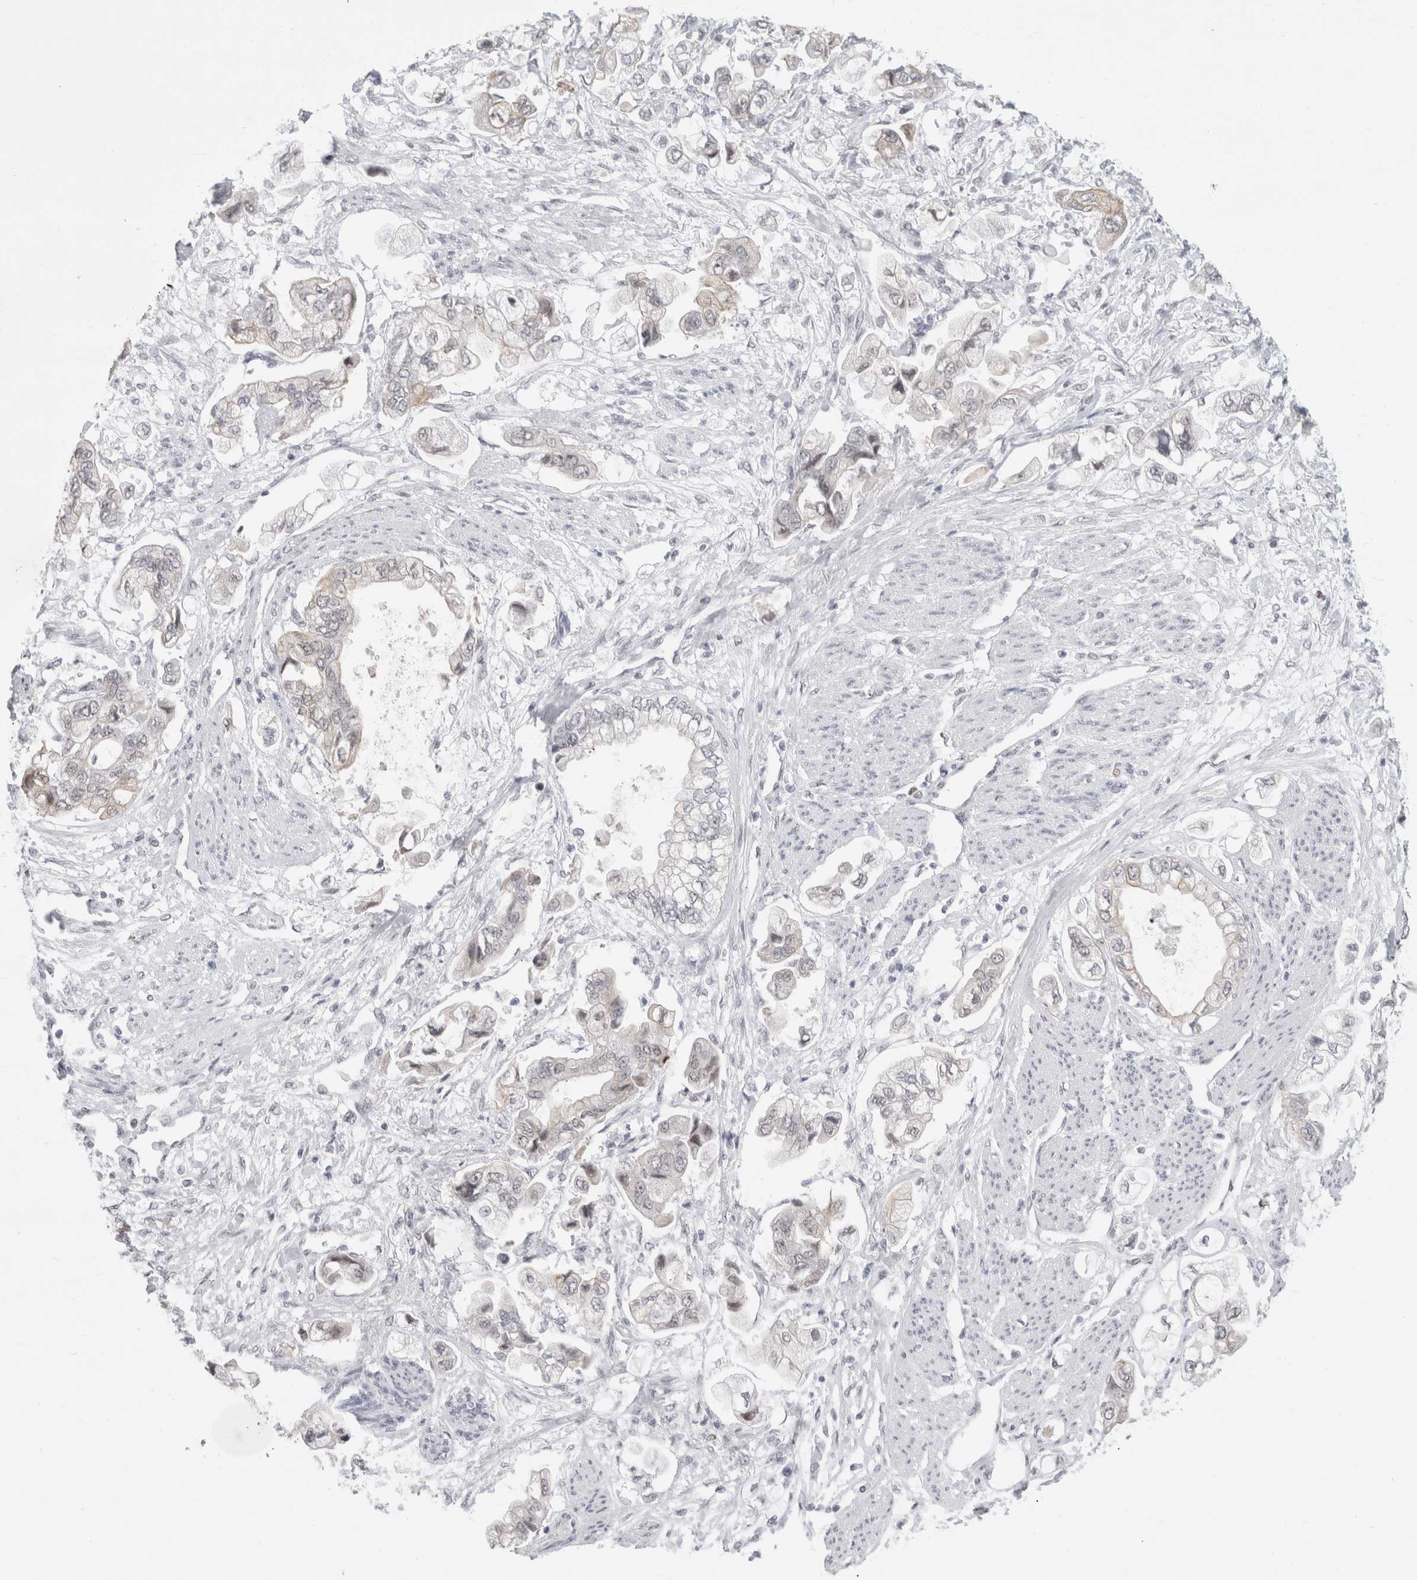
{"staining": {"intensity": "negative", "quantity": "none", "location": "none"}, "tissue": "stomach cancer", "cell_type": "Tumor cells", "image_type": "cancer", "snomed": [{"axis": "morphology", "description": "Adenocarcinoma, NOS"}, {"axis": "topography", "description": "Stomach"}], "caption": "Histopathology image shows no significant protein expression in tumor cells of stomach cancer (adenocarcinoma).", "gene": "SMARCC1", "patient": {"sex": "male", "age": 62}}